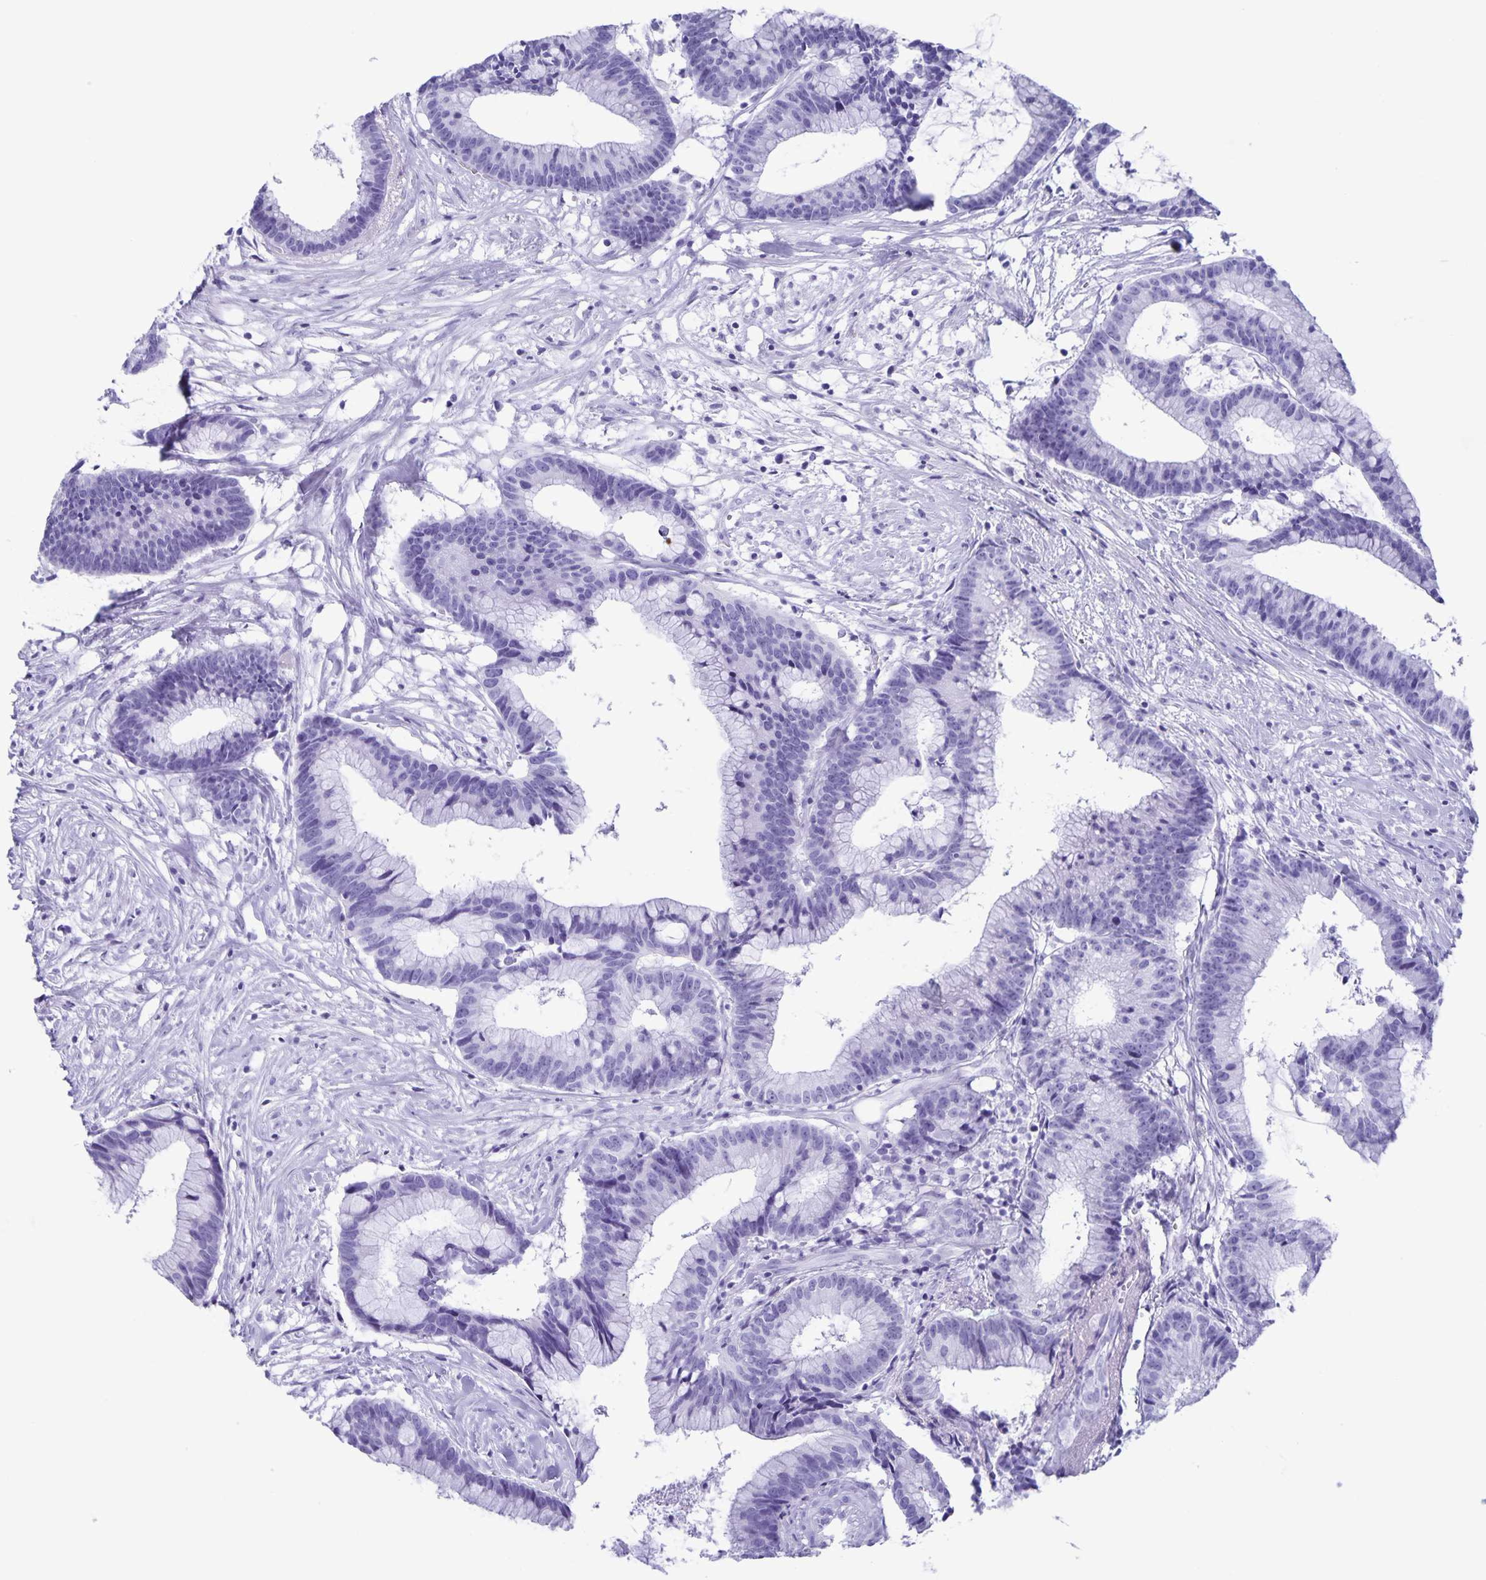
{"staining": {"intensity": "negative", "quantity": "none", "location": "none"}, "tissue": "colorectal cancer", "cell_type": "Tumor cells", "image_type": "cancer", "snomed": [{"axis": "morphology", "description": "Adenocarcinoma, NOS"}, {"axis": "topography", "description": "Colon"}], "caption": "High power microscopy image of an immunohistochemistry micrograph of colorectal adenocarcinoma, revealing no significant staining in tumor cells.", "gene": "AQP4", "patient": {"sex": "female", "age": 78}}